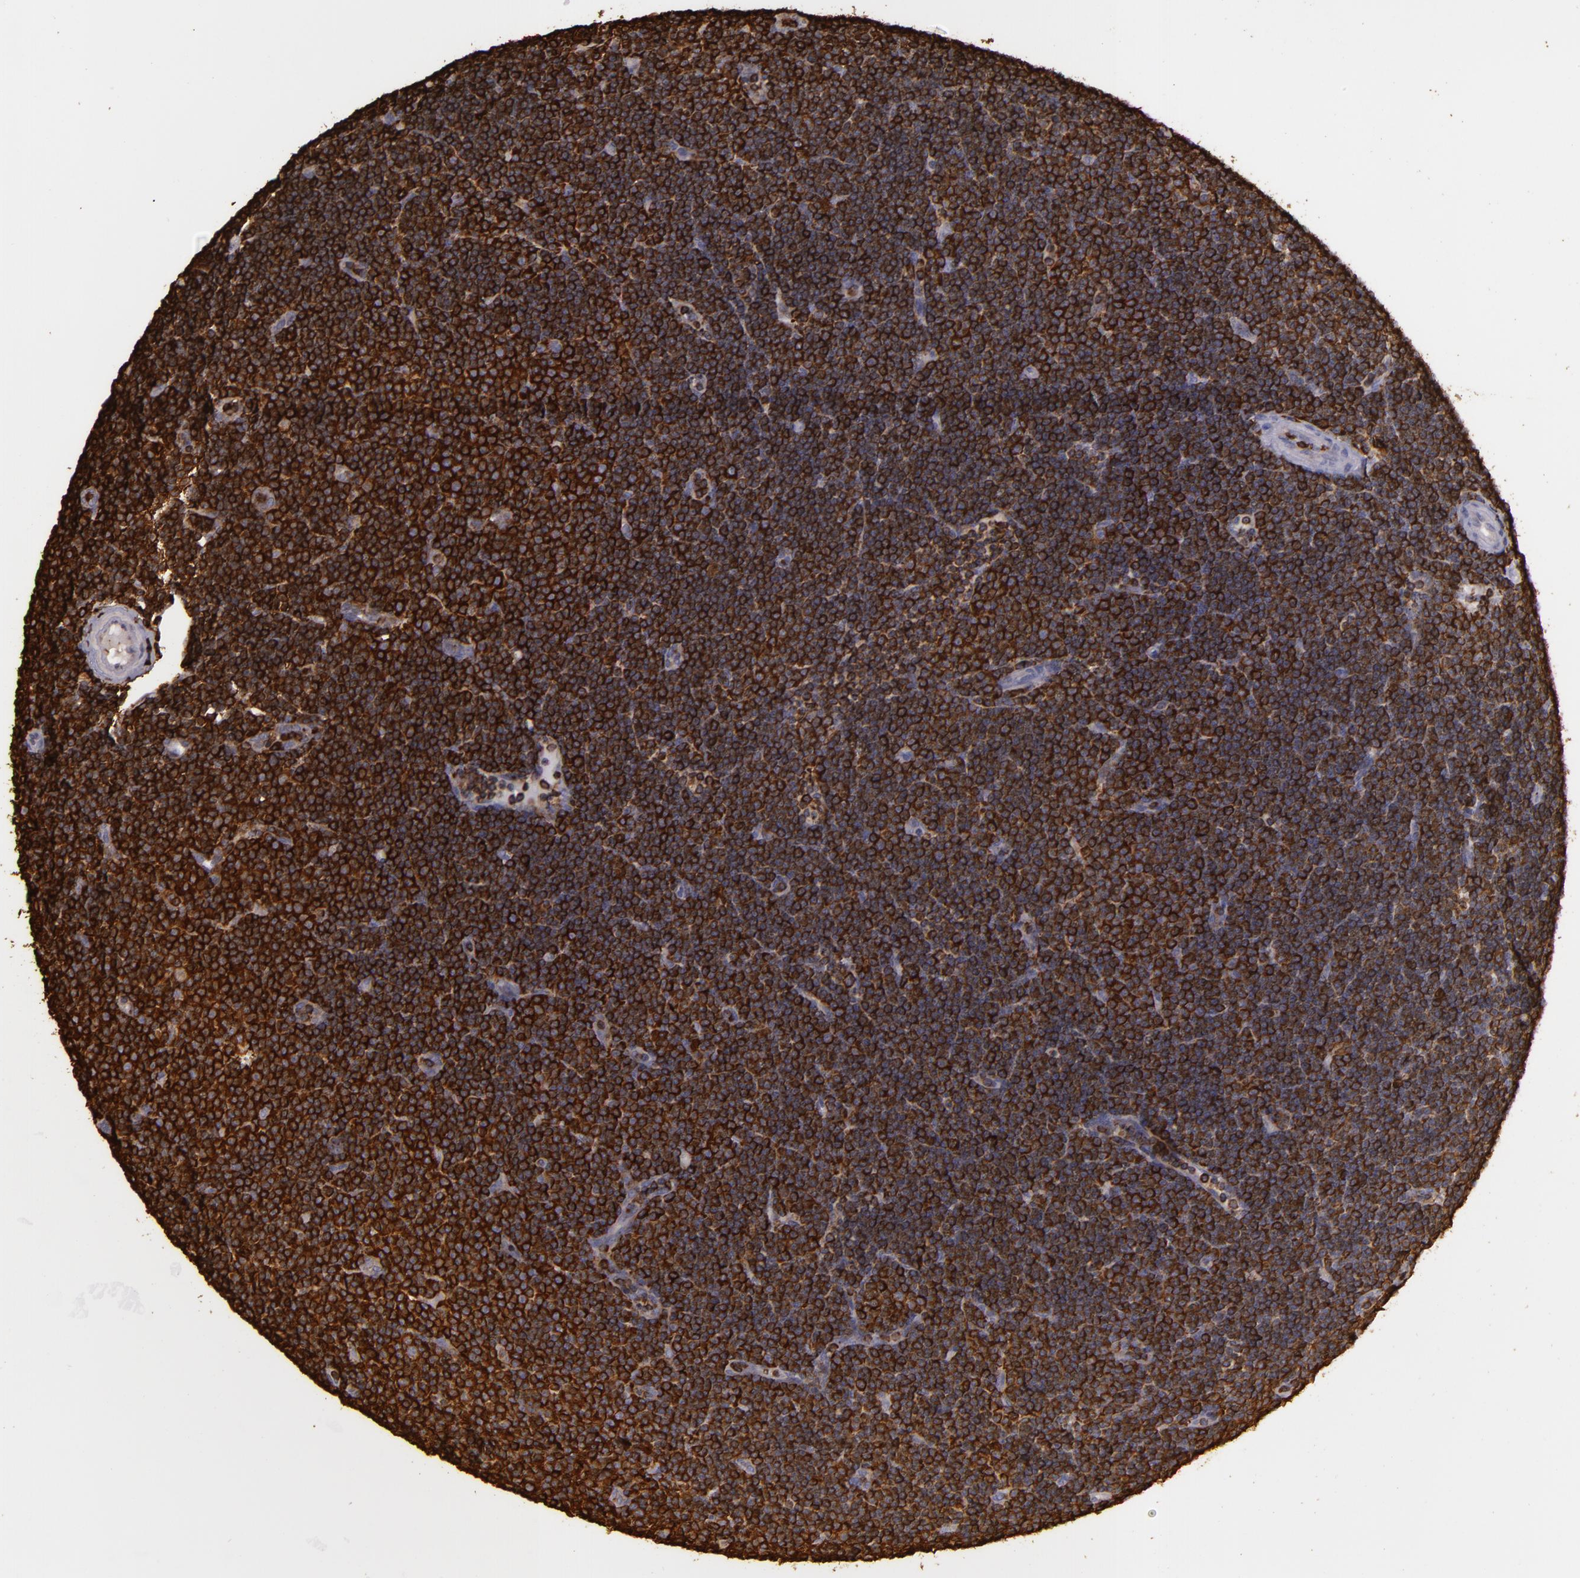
{"staining": {"intensity": "strong", "quantity": ">75%", "location": "cytoplasmic/membranous"}, "tissue": "lymphoma", "cell_type": "Tumor cells", "image_type": "cancer", "snomed": [{"axis": "morphology", "description": "Malignant lymphoma, non-Hodgkin's type, Low grade"}, {"axis": "topography", "description": "Lymph node"}], "caption": "Low-grade malignant lymphoma, non-Hodgkin's type stained with a brown dye reveals strong cytoplasmic/membranous positive staining in approximately >75% of tumor cells.", "gene": "SLC9A3R1", "patient": {"sex": "male", "age": 57}}